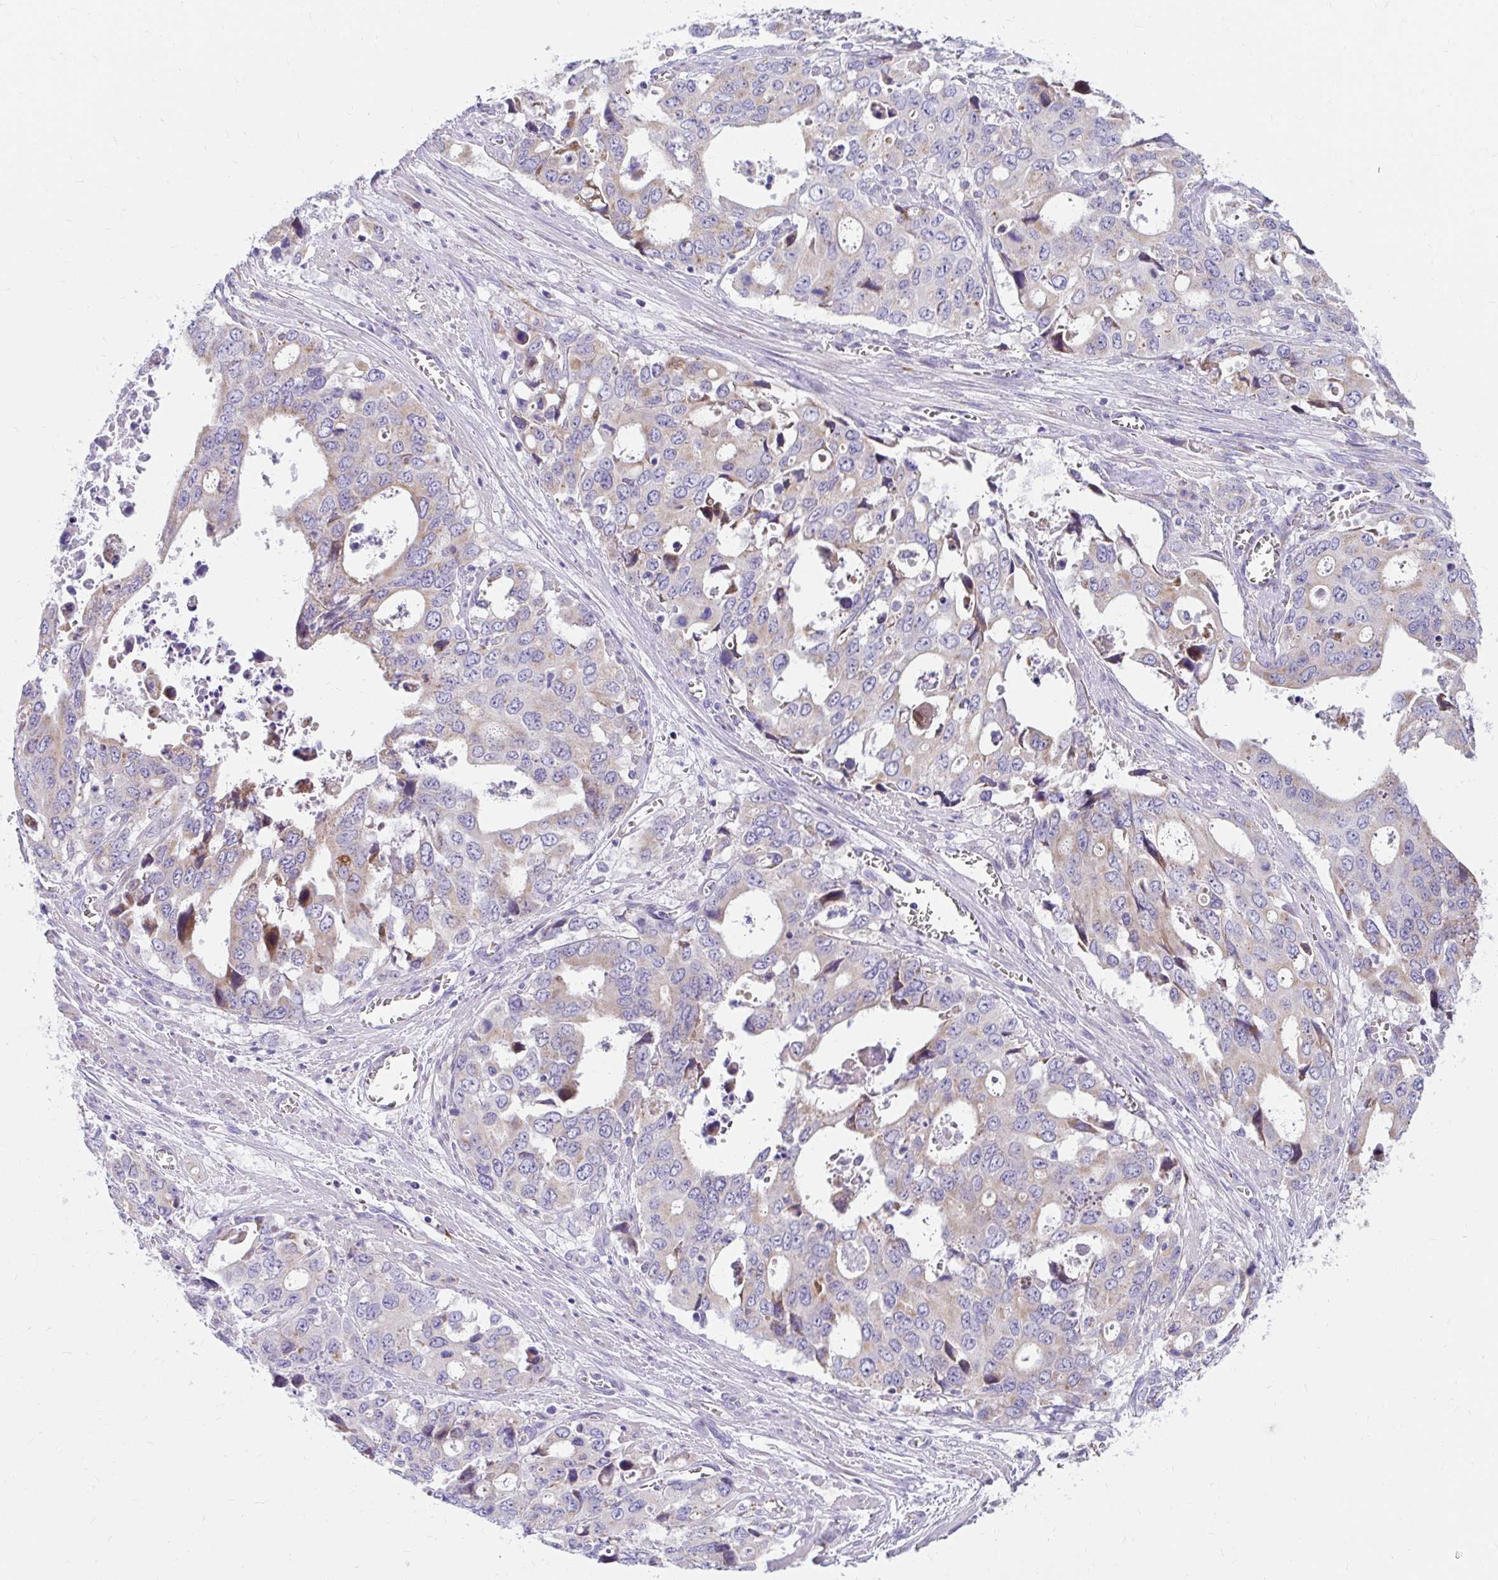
{"staining": {"intensity": "weak", "quantity": "25%-75%", "location": "cytoplasmic/membranous"}, "tissue": "stomach cancer", "cell_type": "Tumor cells", "image_type": "cancer", "snomed": [{"axis": "morphology", "description": "Adenocarcinoma, NOS"}, {"axis": "topography", "description": "Stomach, upper"}], "caption": "Human stomach adenocarcinoma stained for a protein (brown) reveals weak cytoplasmic/membranous positive positivity in about 25%-75% of tumor cells.", "gene": "IL37", "patient": {"sex": "male", "age": 74}}